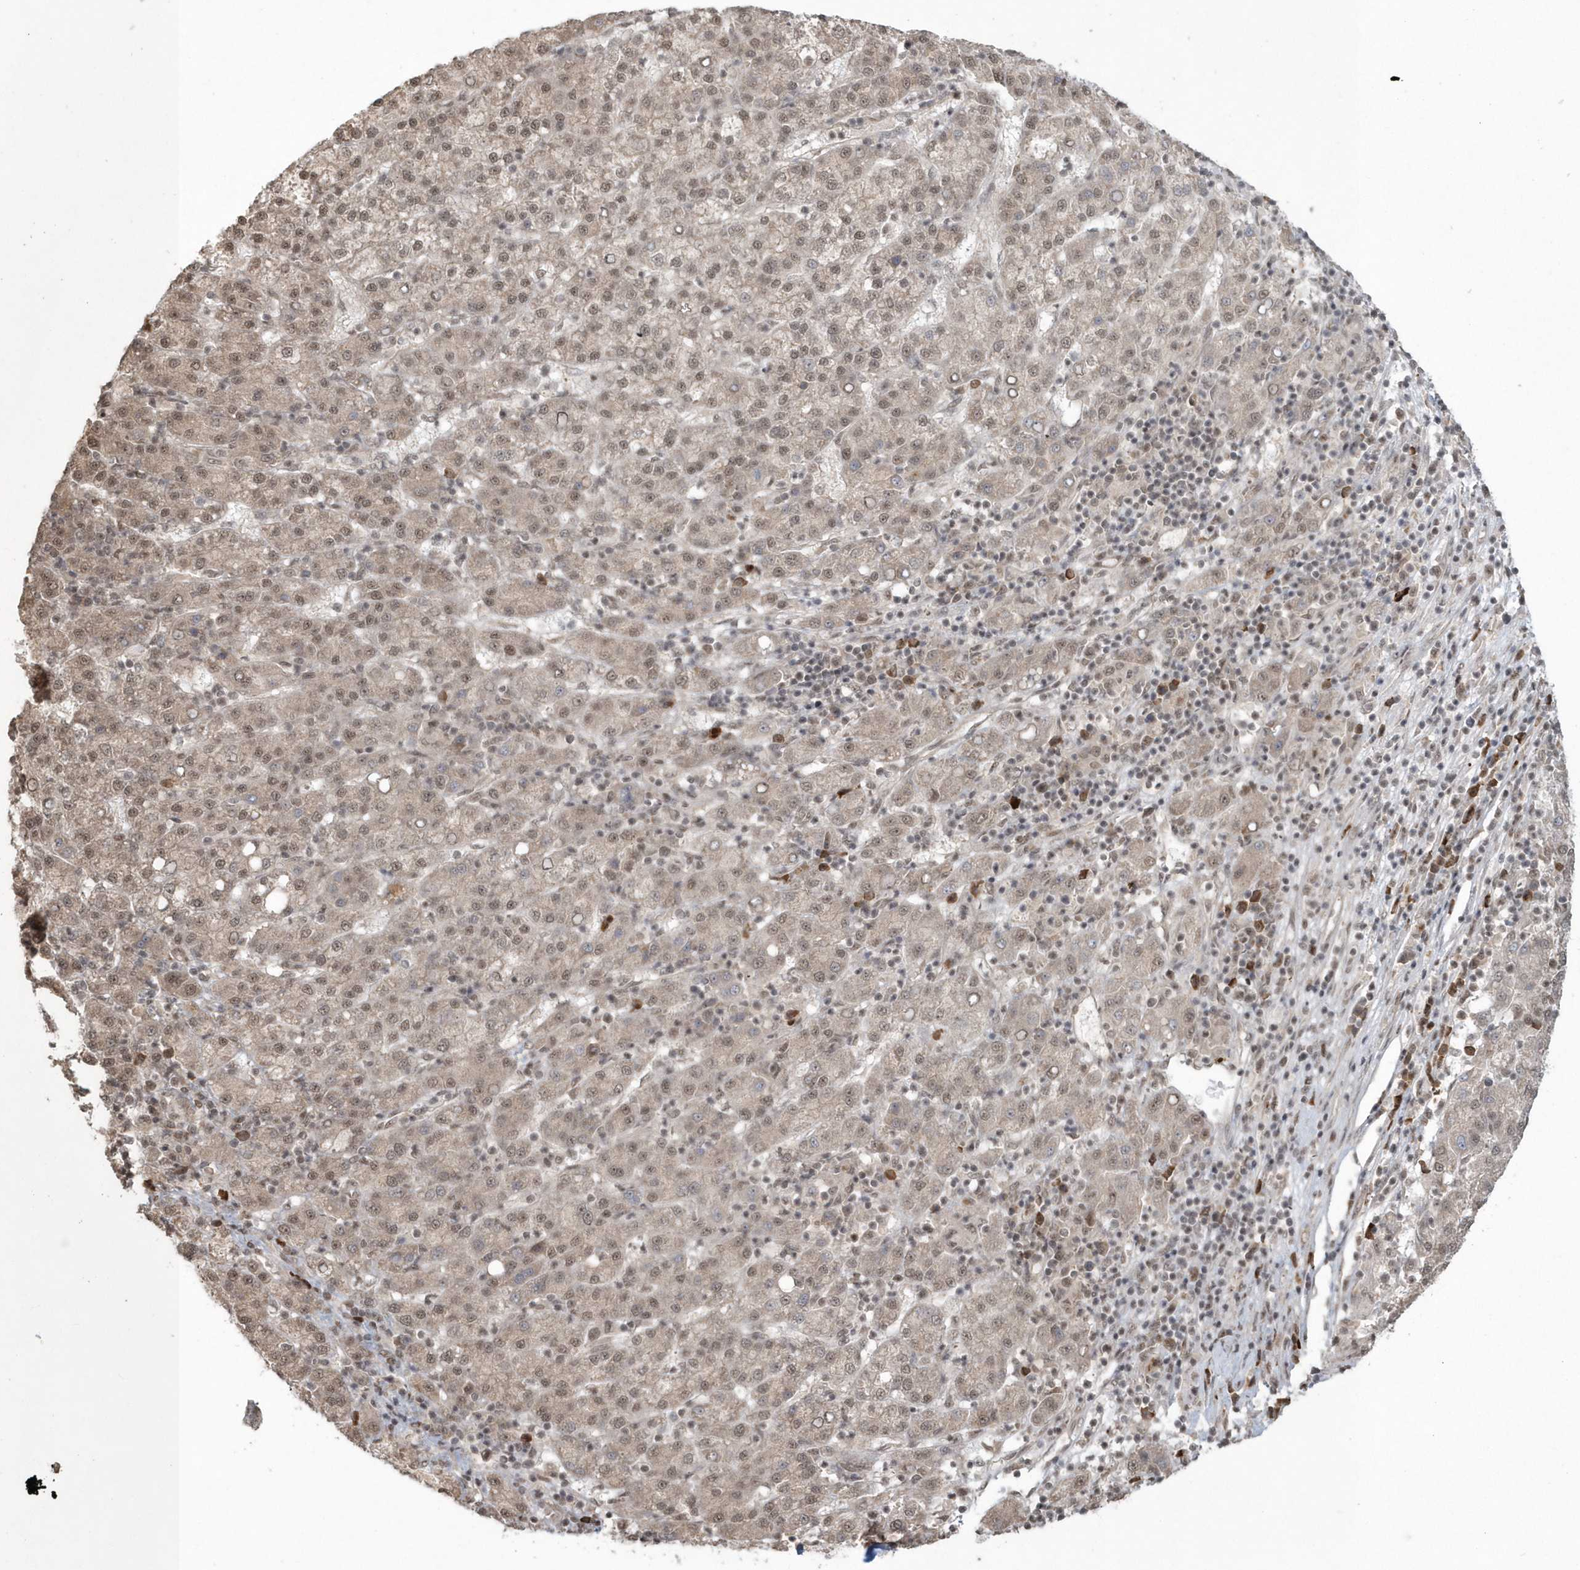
{"staining": {"intensity": "weak", "quantity": ">75%", "location": "nuclear"}, "tissue": "liver cancer", "cell_type": "Tumor cells", "image_type": "cancer", "snomed": [{"axis": "morphology", "description": "Carcinoma, Hepatocellular, NOS"}, {"axis": "topography", "description": "Liver"}], "caption": "Human liver cancer (hepatocellular carcinoma) stained with a protein marker demonstrates weak staining in tumor cells.", "gene": "EPB41L4A", "patient": {"sex": "female", "age": 58}}